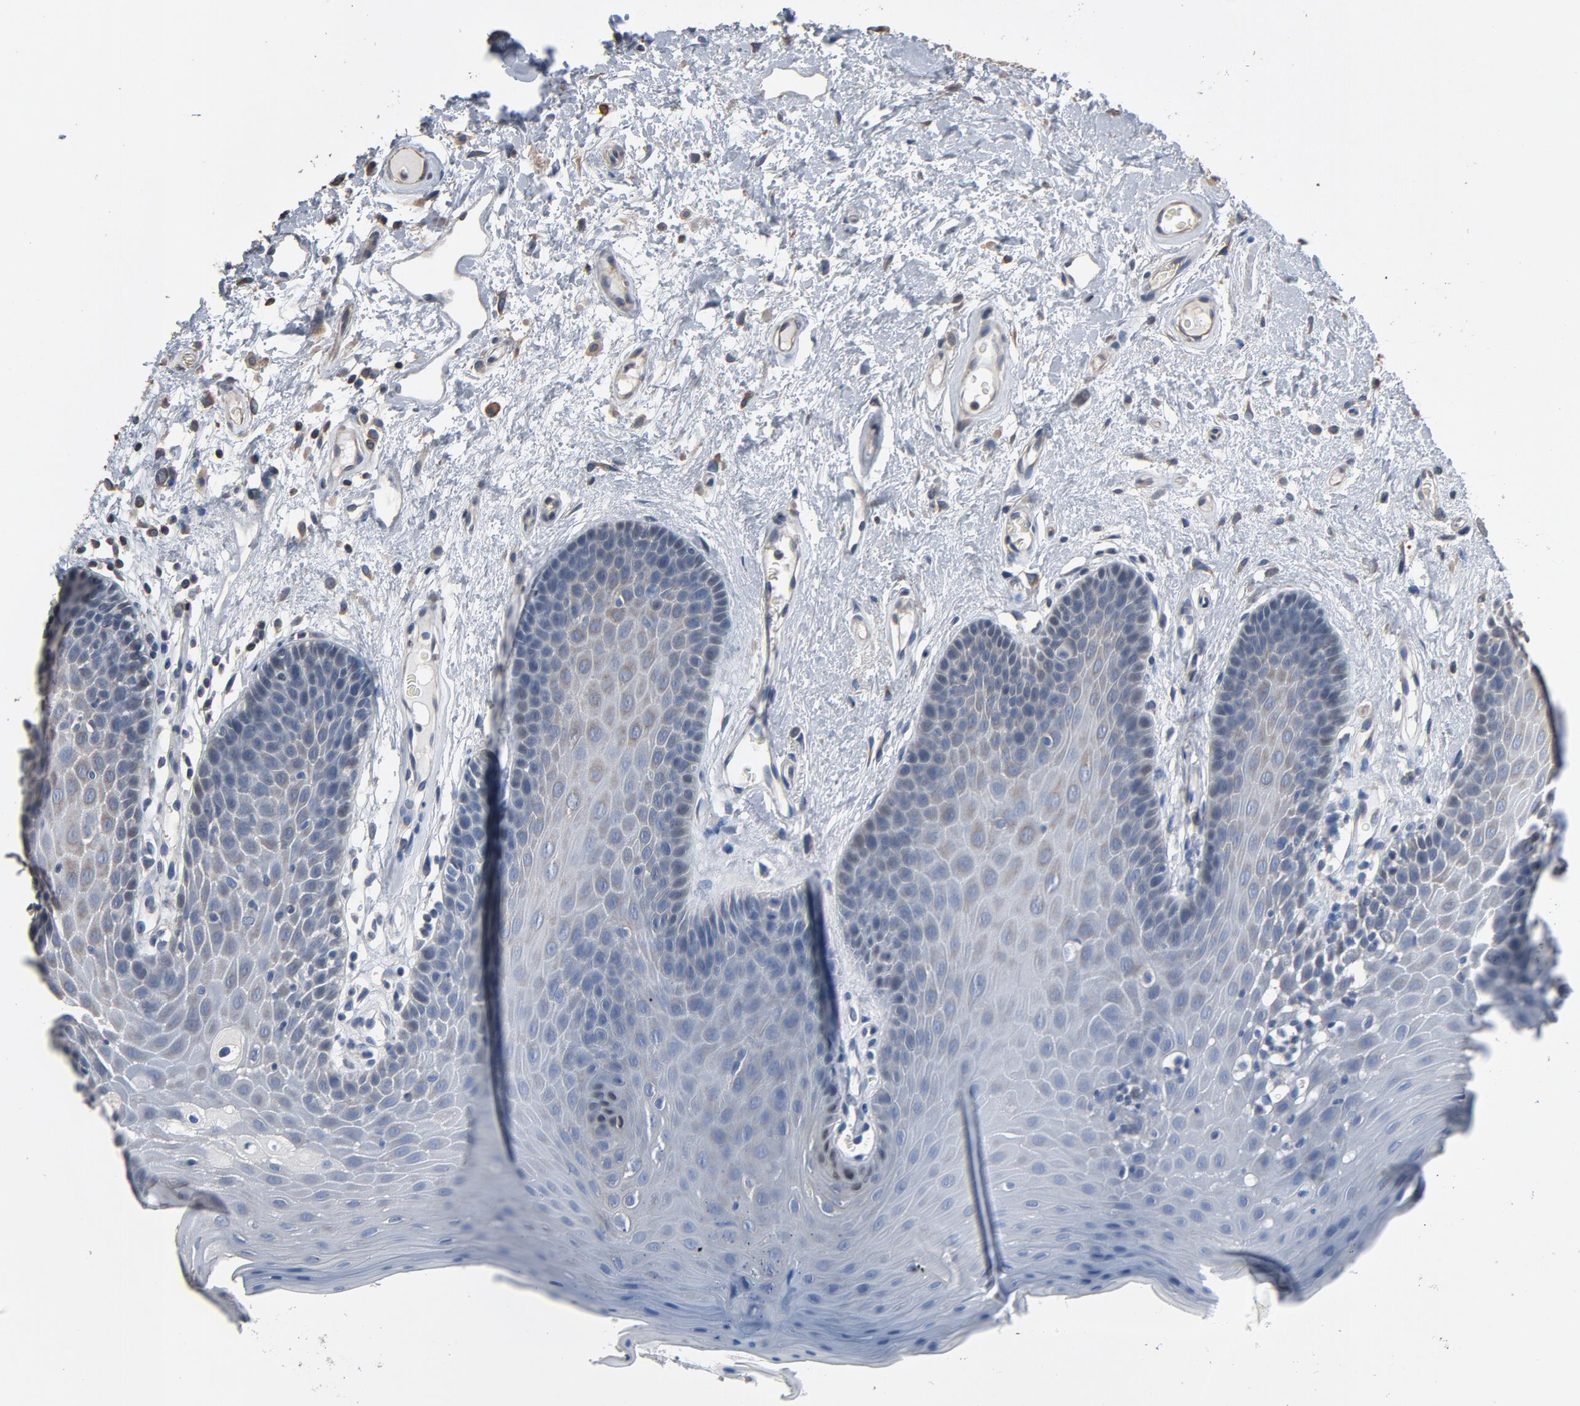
{"staining": {"intensity": "weak", "quantity": "<25%", "location": "cytoplasmic/membranous"}, "tissue": "oral mucosa", "cell_type": "Squamous epithelial cells", "image_type": "normal", "snomed": [{"axis": "morphology", "description": "Normal tissue, NOS"}, {"axis": "morphology", "description": "Squamous cell carcinoma, NOS"}, {"axis": "topography", "description": "Skeletal muscle"}, {"axis": "topography", "description": "Oral tissue"}, {"axis": "topography", "description": "Head-Neck"}], "caption": "High magnification brightfield microscopy of normal oral mucosa stained with DAB (brown) and counterstained with hematoxylin (blue): squamous epithelial cells show no significant staining. The staining was performed using DAB to visualize the protein expression in brown, while the nuclei were stained in blue with hematoxylin (Magnification: 20x).", "gene": "SOX6", "patient": {"sex": "male", "age": 71}}